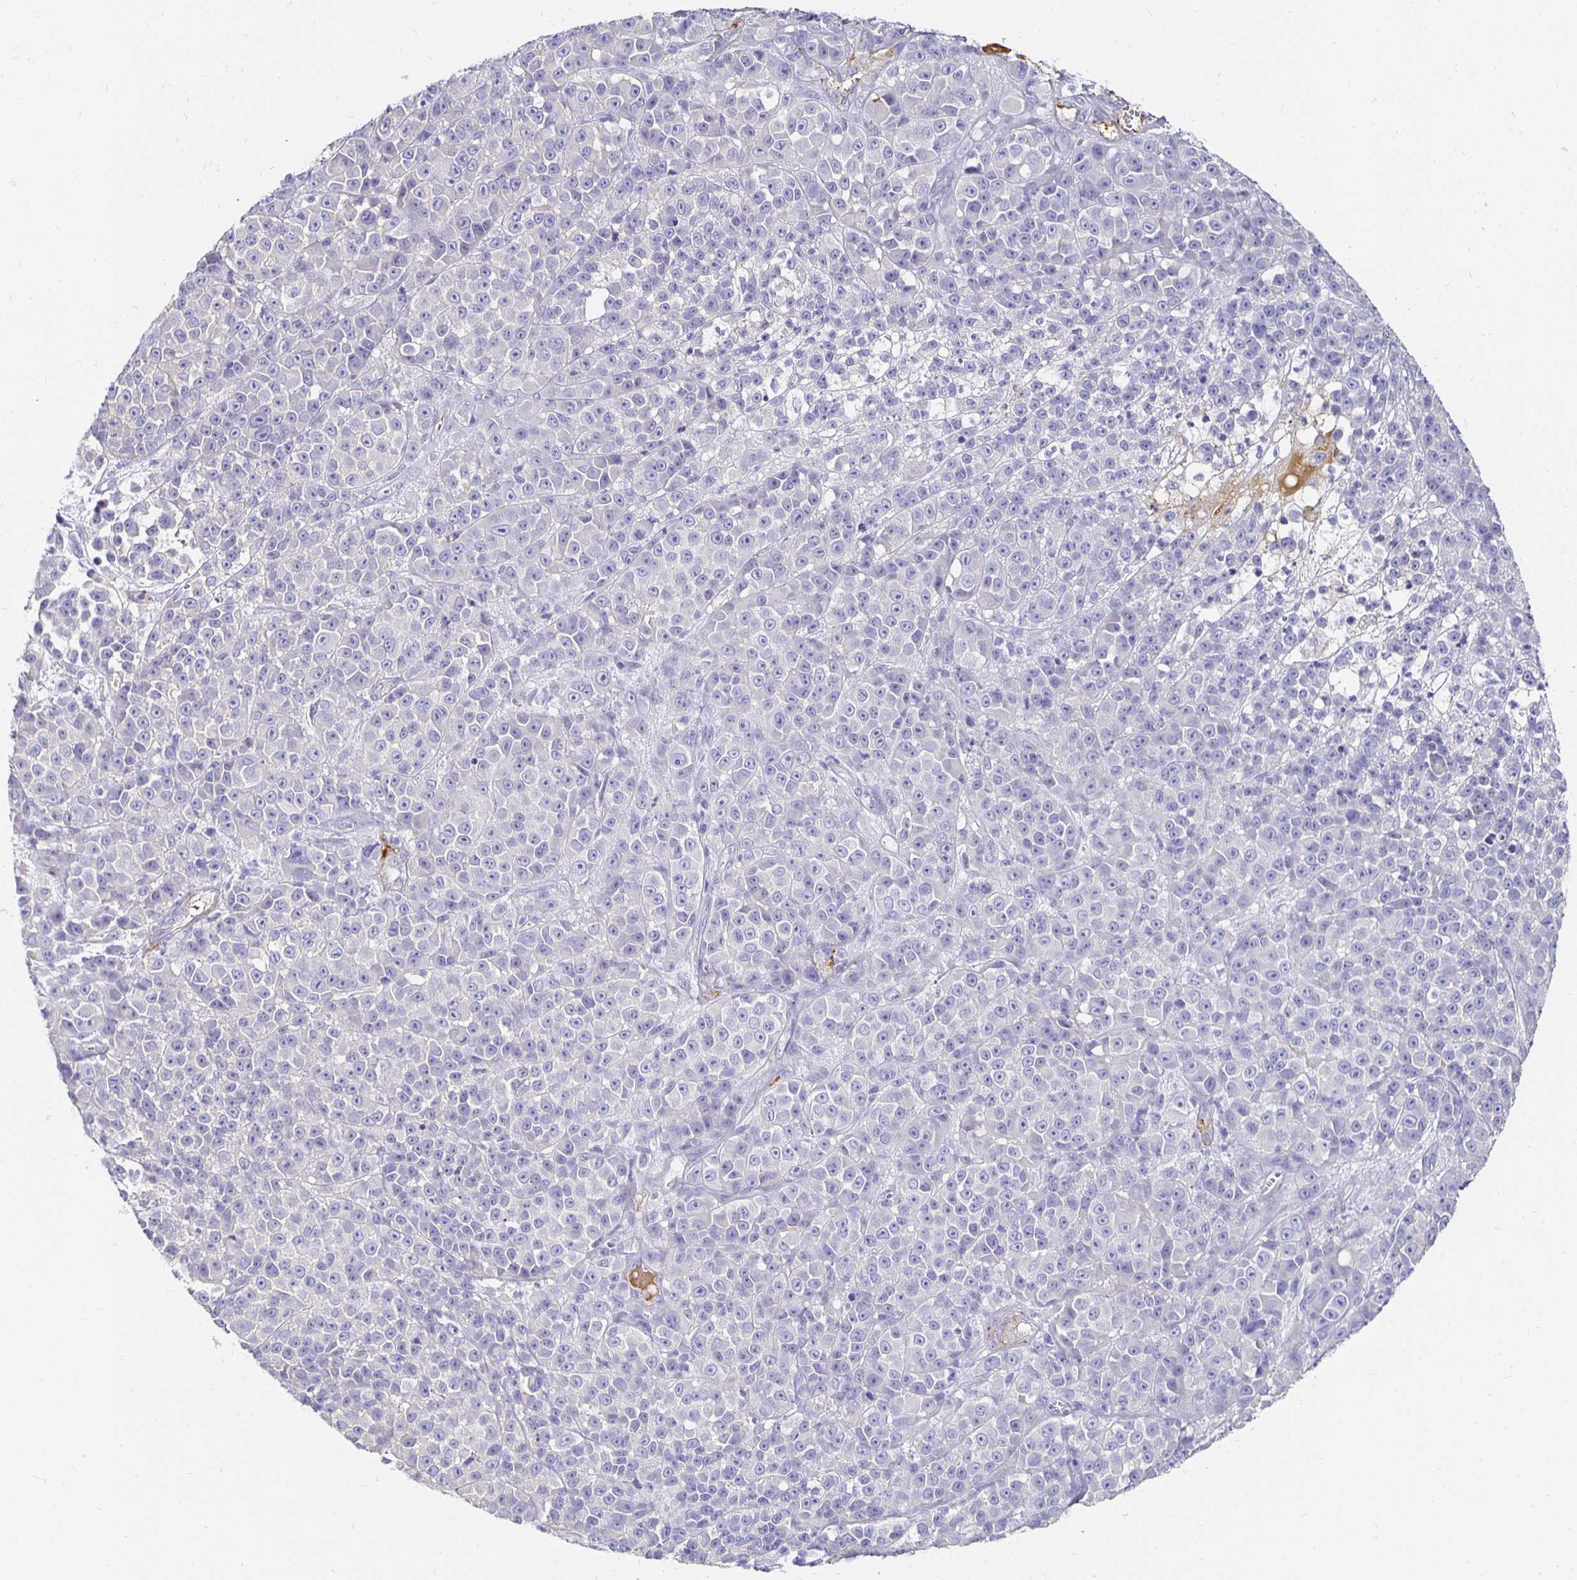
{"staining": {"intensity": "negative", "quantity": "none", "location": "none"}, "tissue": "melanoma", "cell_type": "Tumor cells", "image_type": "cancer", "snomed": [{"axis": "morphology", "description": "Malignant melanoma, NOS"}, {"axis": "topography", "description": "Skin"}, {"axis": "topography", "description": "Skin of back"}], "caption": "Immunohistochemical staining of melanoma demonstrates no significant staining in tumor cells.", "gene": "APOB", "patient": {"sex": "male", "age": 91}}